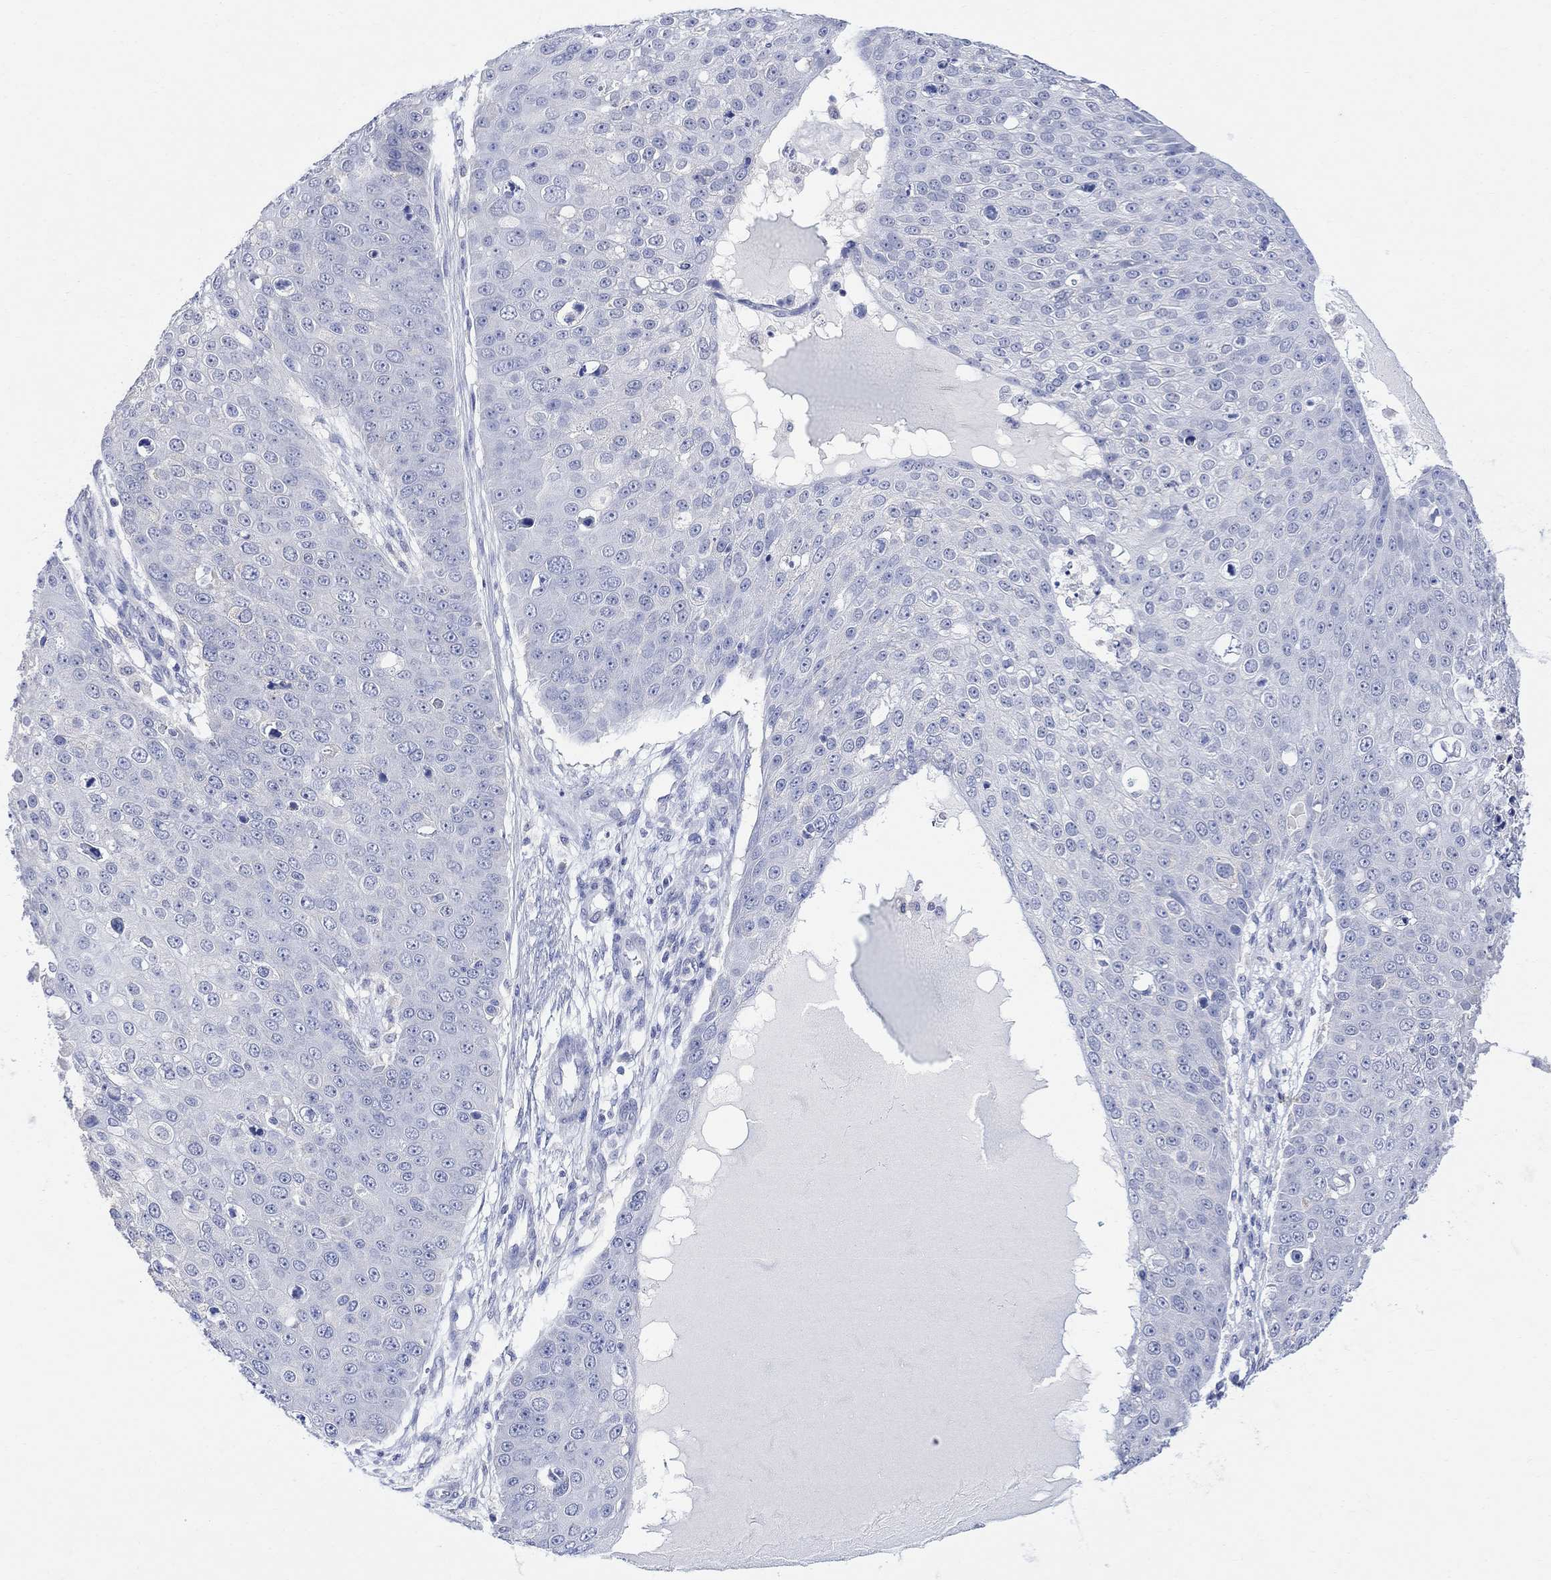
{"staining": {"intensity": "negative", "quantity": "none", "location": "none"}, "tissue": "skin cancer", "cell_type": "Tumor cells", "image_type": "cancer", "snomed": [{"axis": "morphology", "description": "Squamous cell carcinoma, NOS"}, {"axis": "topography", "description": "Skin"}], "caption": "The image exhibits no significant staining in tumor cells of skin cancer (squamous cell carcinoma).", "gene": "FBP2", "patient": {"sex": "male", "age": 71}}